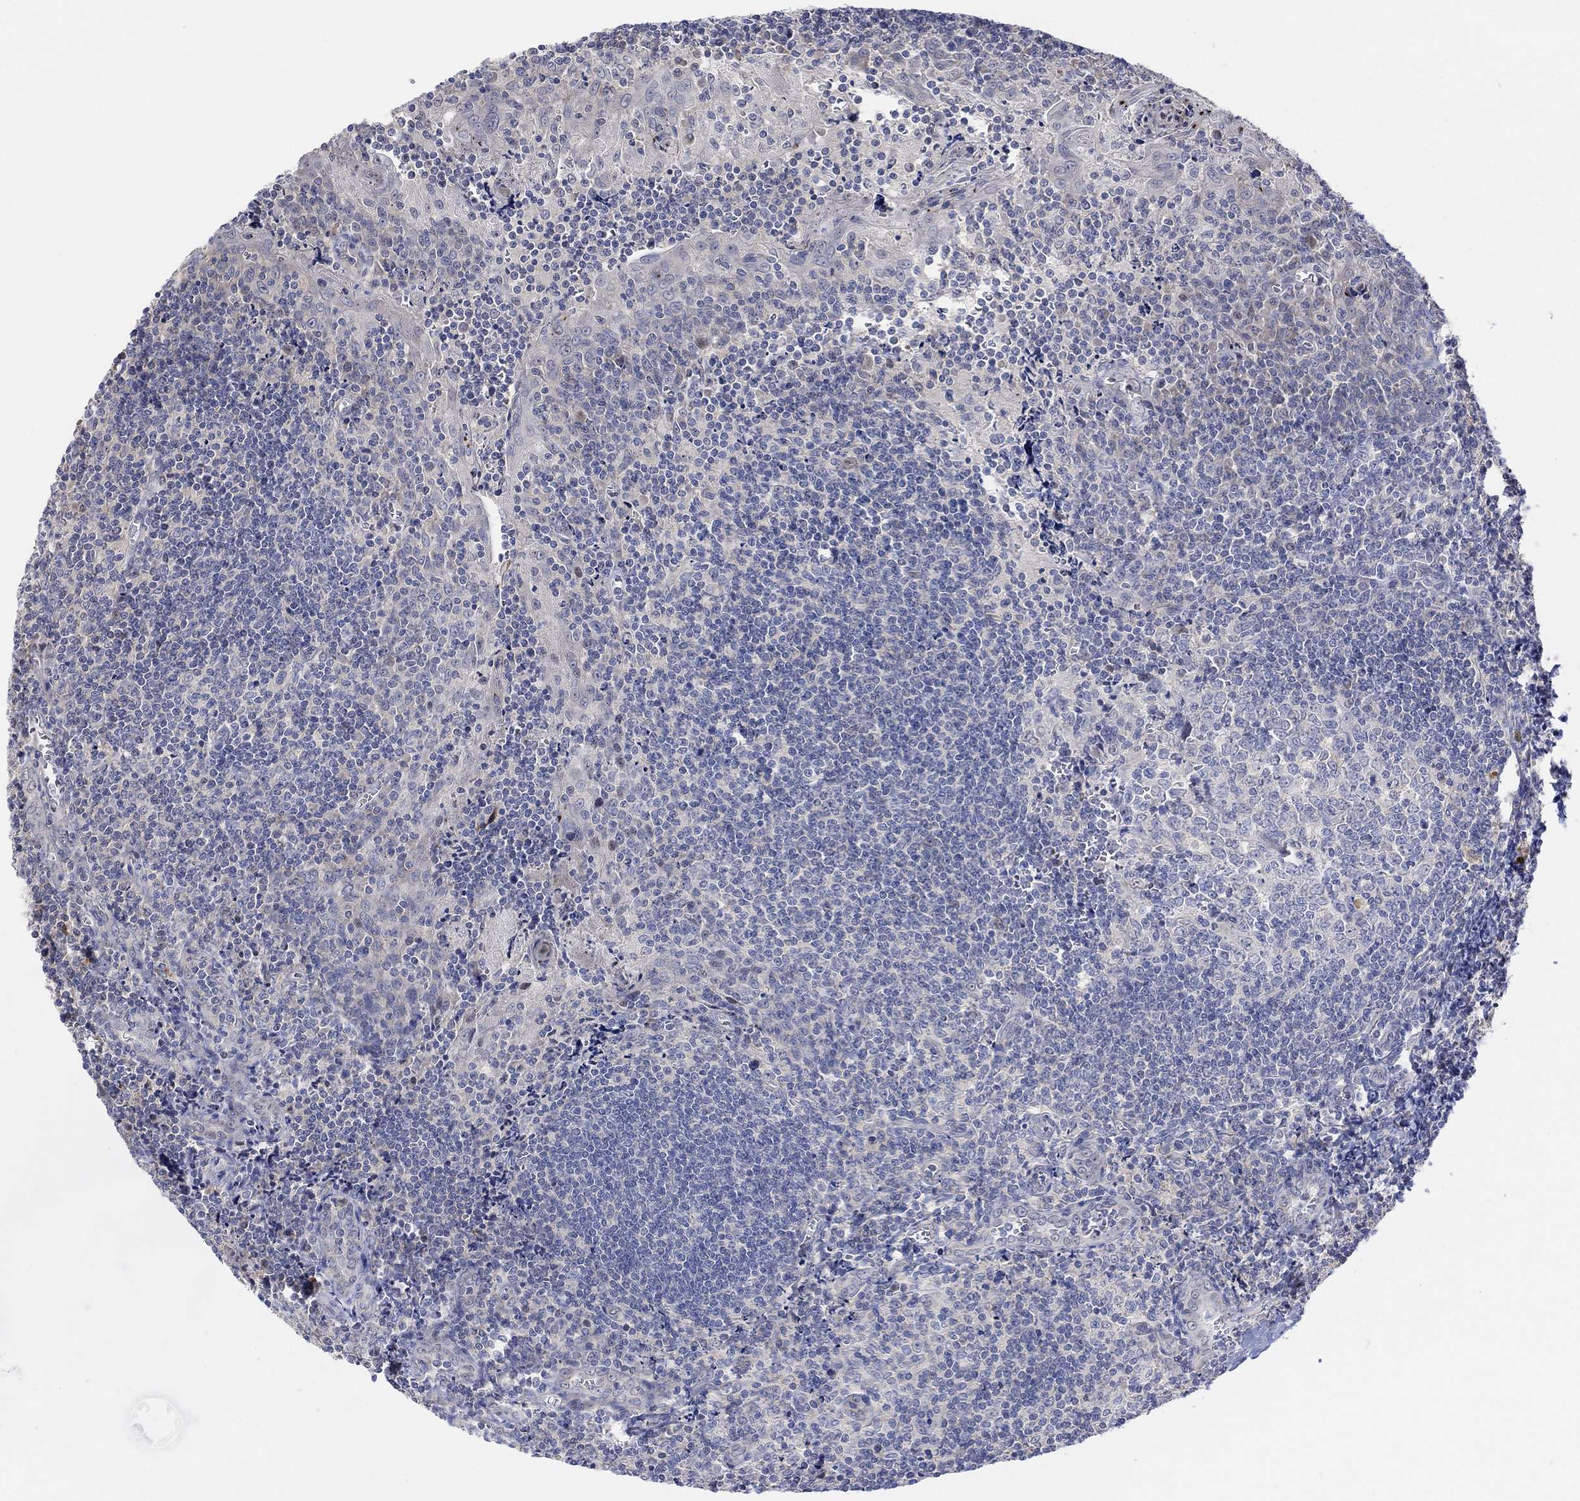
{"staining": {"intensity": "negative", "quantity": "none", "location": "none"}, "tissue": "tonsil", "cell_type": "Germinal center cells", "image_type": "normal", "snomed": [{"axis": "morphology", "description": "Normal tissue, NOS"}, {"axis": "morphology", "description": "Inflammation, NOS"}, {"axis": "topography", "description": "Tonsil"}], "caption": "DAB (3,3'-diaminobenzidine) immunohistochemical staining of unremarkable tonsil demonstrates no significant staining in germinal center cells.", "gene": "CNTF", "patient": {"sex": "female", "age": 31}}